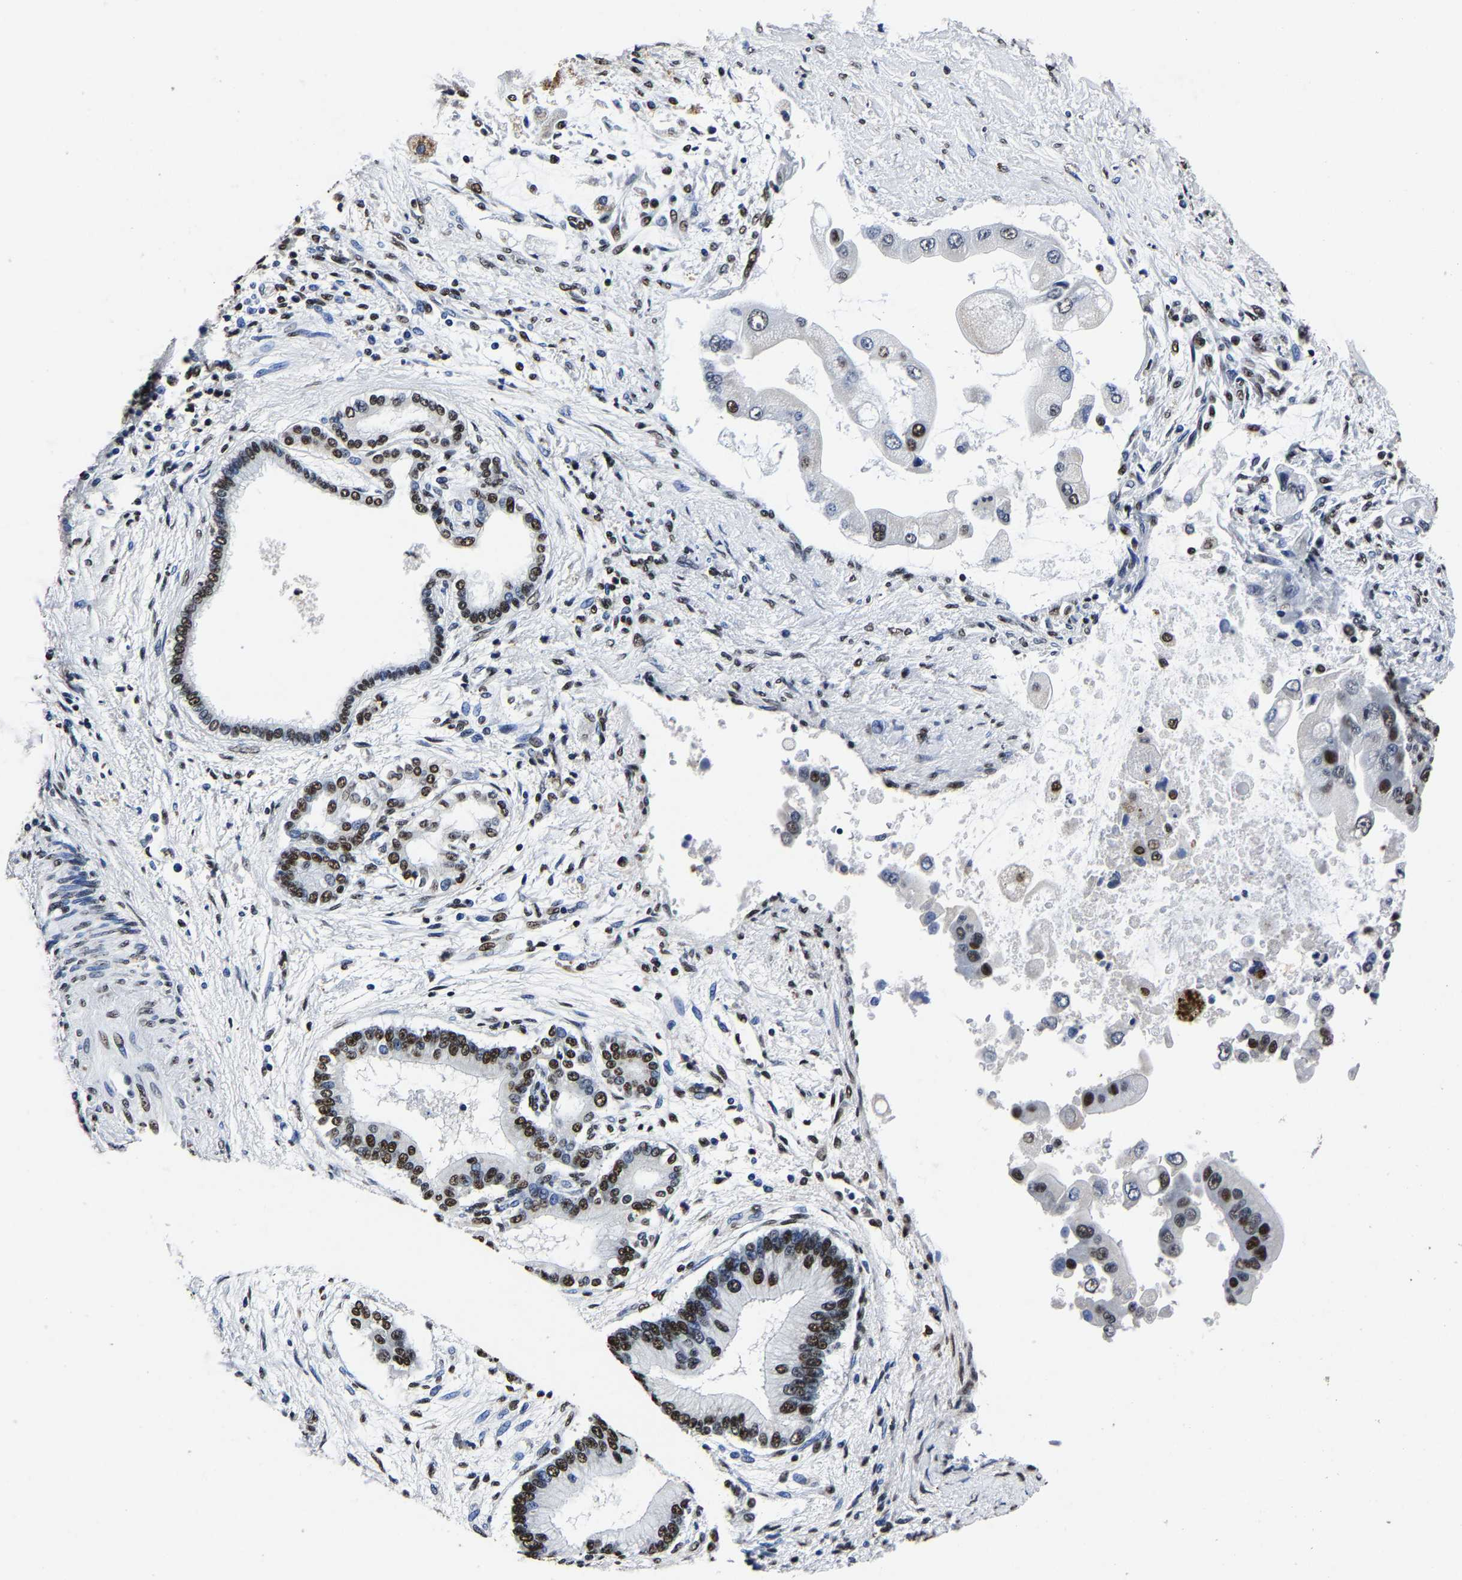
{"staining": {"intensity": "strong", "quantity": "25%-75%", "location": "nuclear"}, "tissue": "liver cancer", "cell_type": "Tumor cells", "image_type": "cancer", "snomed": [{"axis": "morphology", "description": "Cholangiocarcinoma"}, {"axis": "topography", "description": "Liver"}], "caption": "Brown immunohistochemical staining in liver cancer demonstrates strong nuclear positivity in approximately 25%-75% of tumor cells.", "gene": "RBM45", "patient": {"sex": "male", "age": 50}}